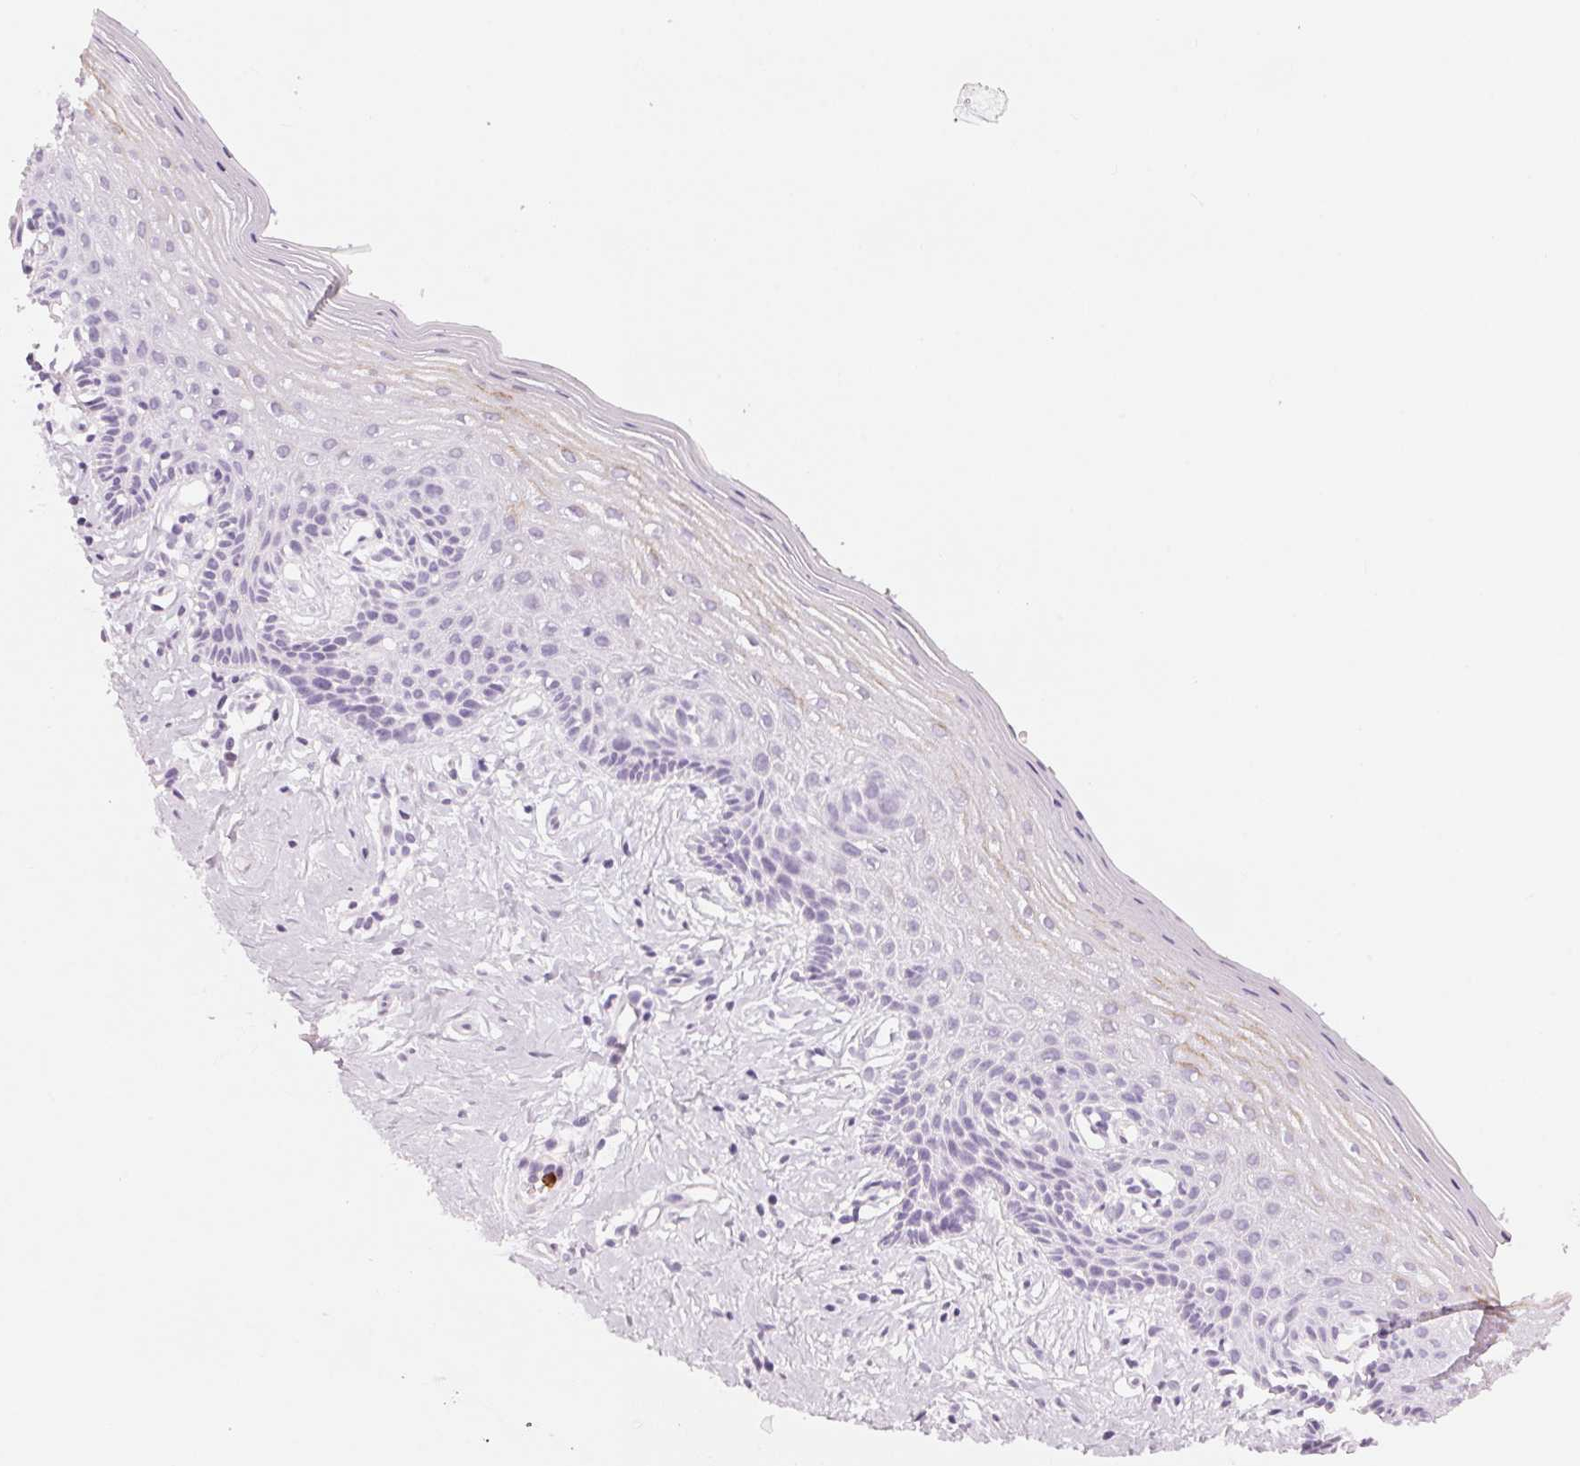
{"staining": {"intensity": "weak", "quantity": "<25%", "location": "cytoplasmic/membranous"}, "tissue": "vagina", "cell_type": "Squamous epithelial cells", "image_type": "normal", "snomed": [{"axis": "morphology", "description": "Normal tissue, NOS"}, {"axis": "topography", "description": "Vagina"}], "caption": "Immunohistochemistry image of benign human vagina stained for a protein (brown), which displays no positivity in squamous epithelial cells.", "gene": "KLK7", "patient": {"sex": "female", "age": 42}}